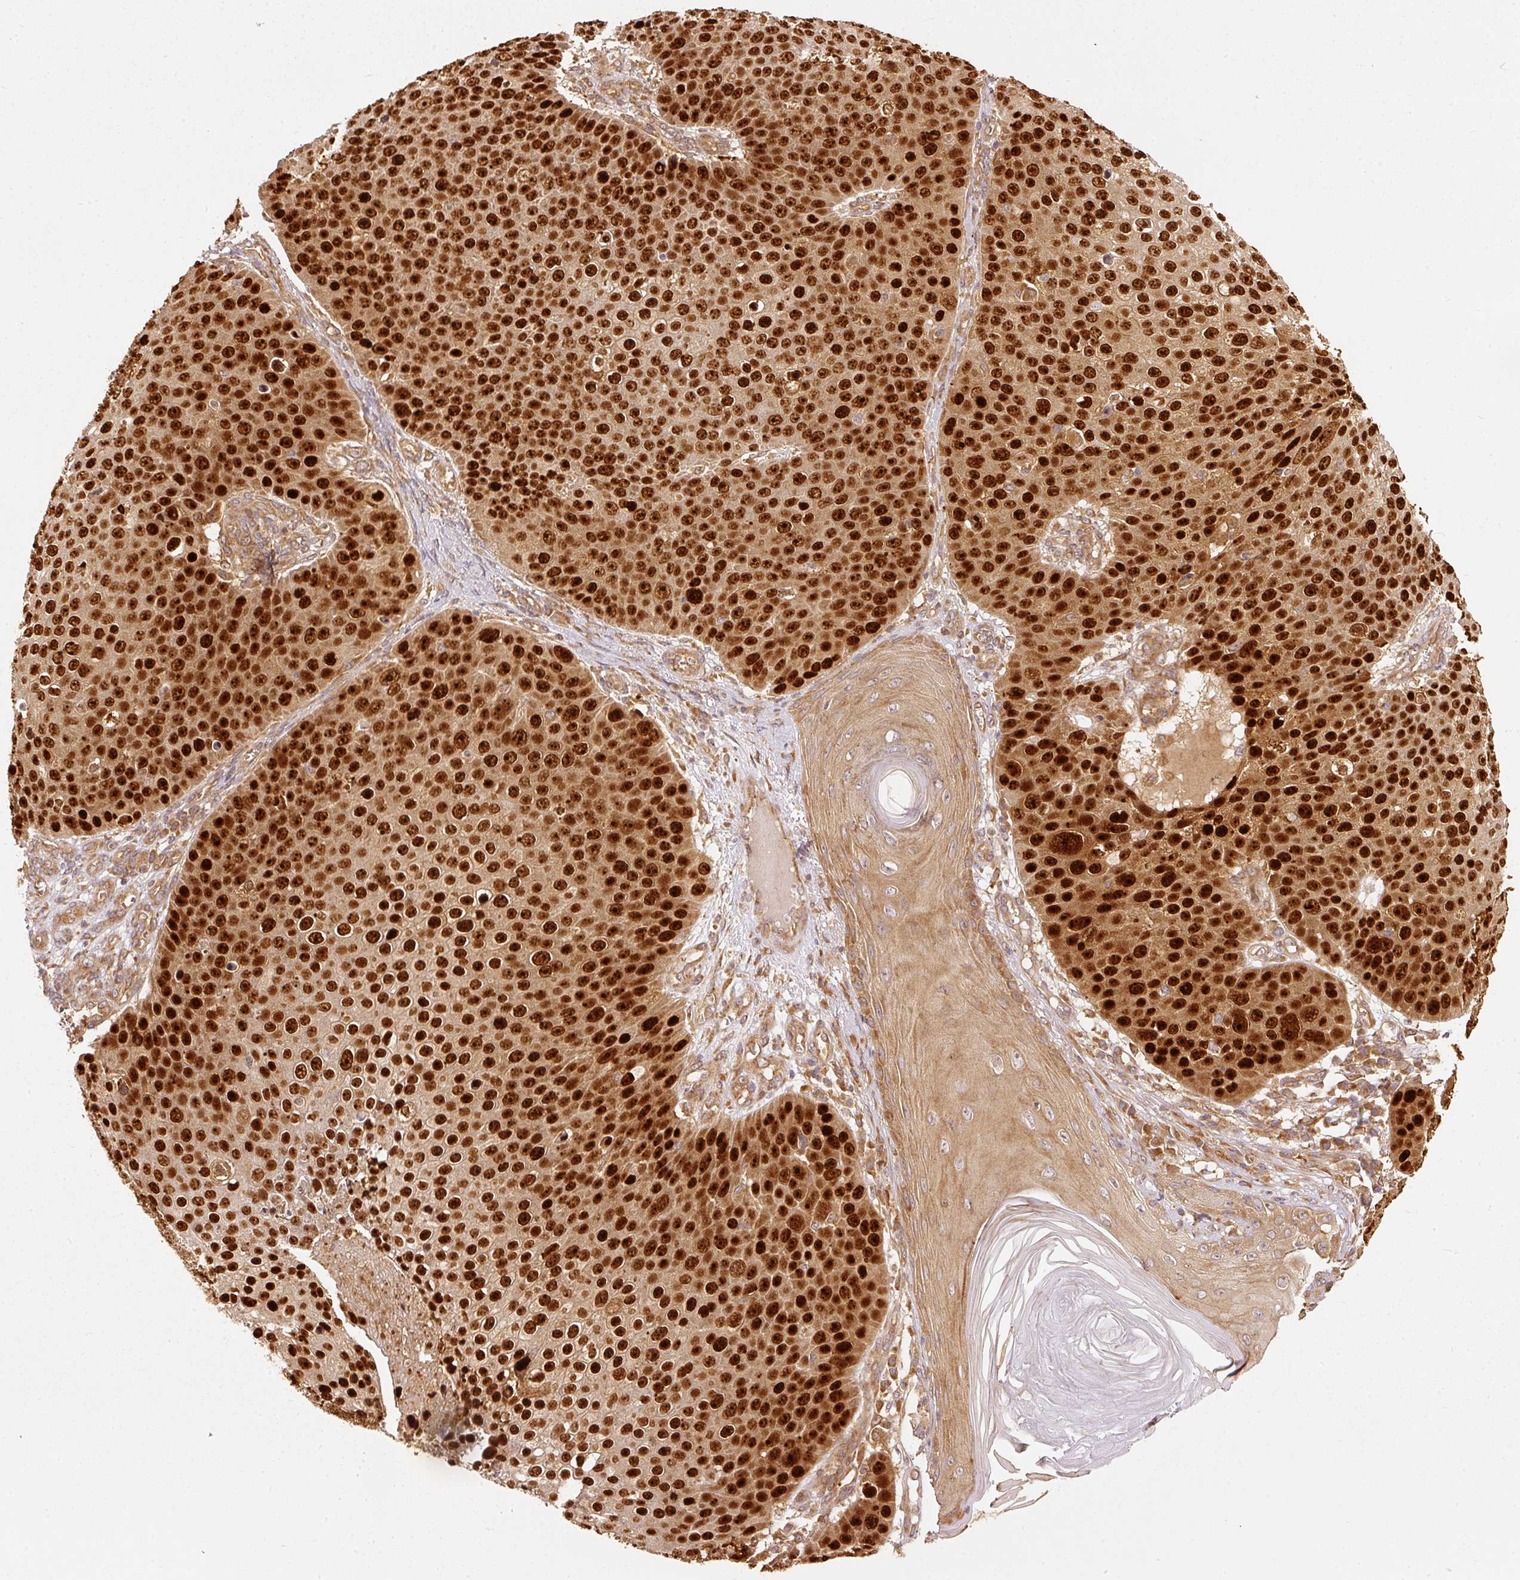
{"staining": {"intensity": "strong", "quantity": ">75%", "location": "nuclear"}, "tissue": "skin cancer", "cell_type": "Tumor cells", "image_type": "cancer", "snomed": [{"axis": "morphology", "description": "Squamous cell carcinoma, NOS"}, {"axis": "topography", "description": "Skin"}], "caption": "Strong nuclear positivity for a protein is identified in about >75% of tumor cells of squamous cell carcinoma (skin) using immunohistochemistry.", "gene": "EIF3B", "patient": {"sex": "male", "age": 71}}